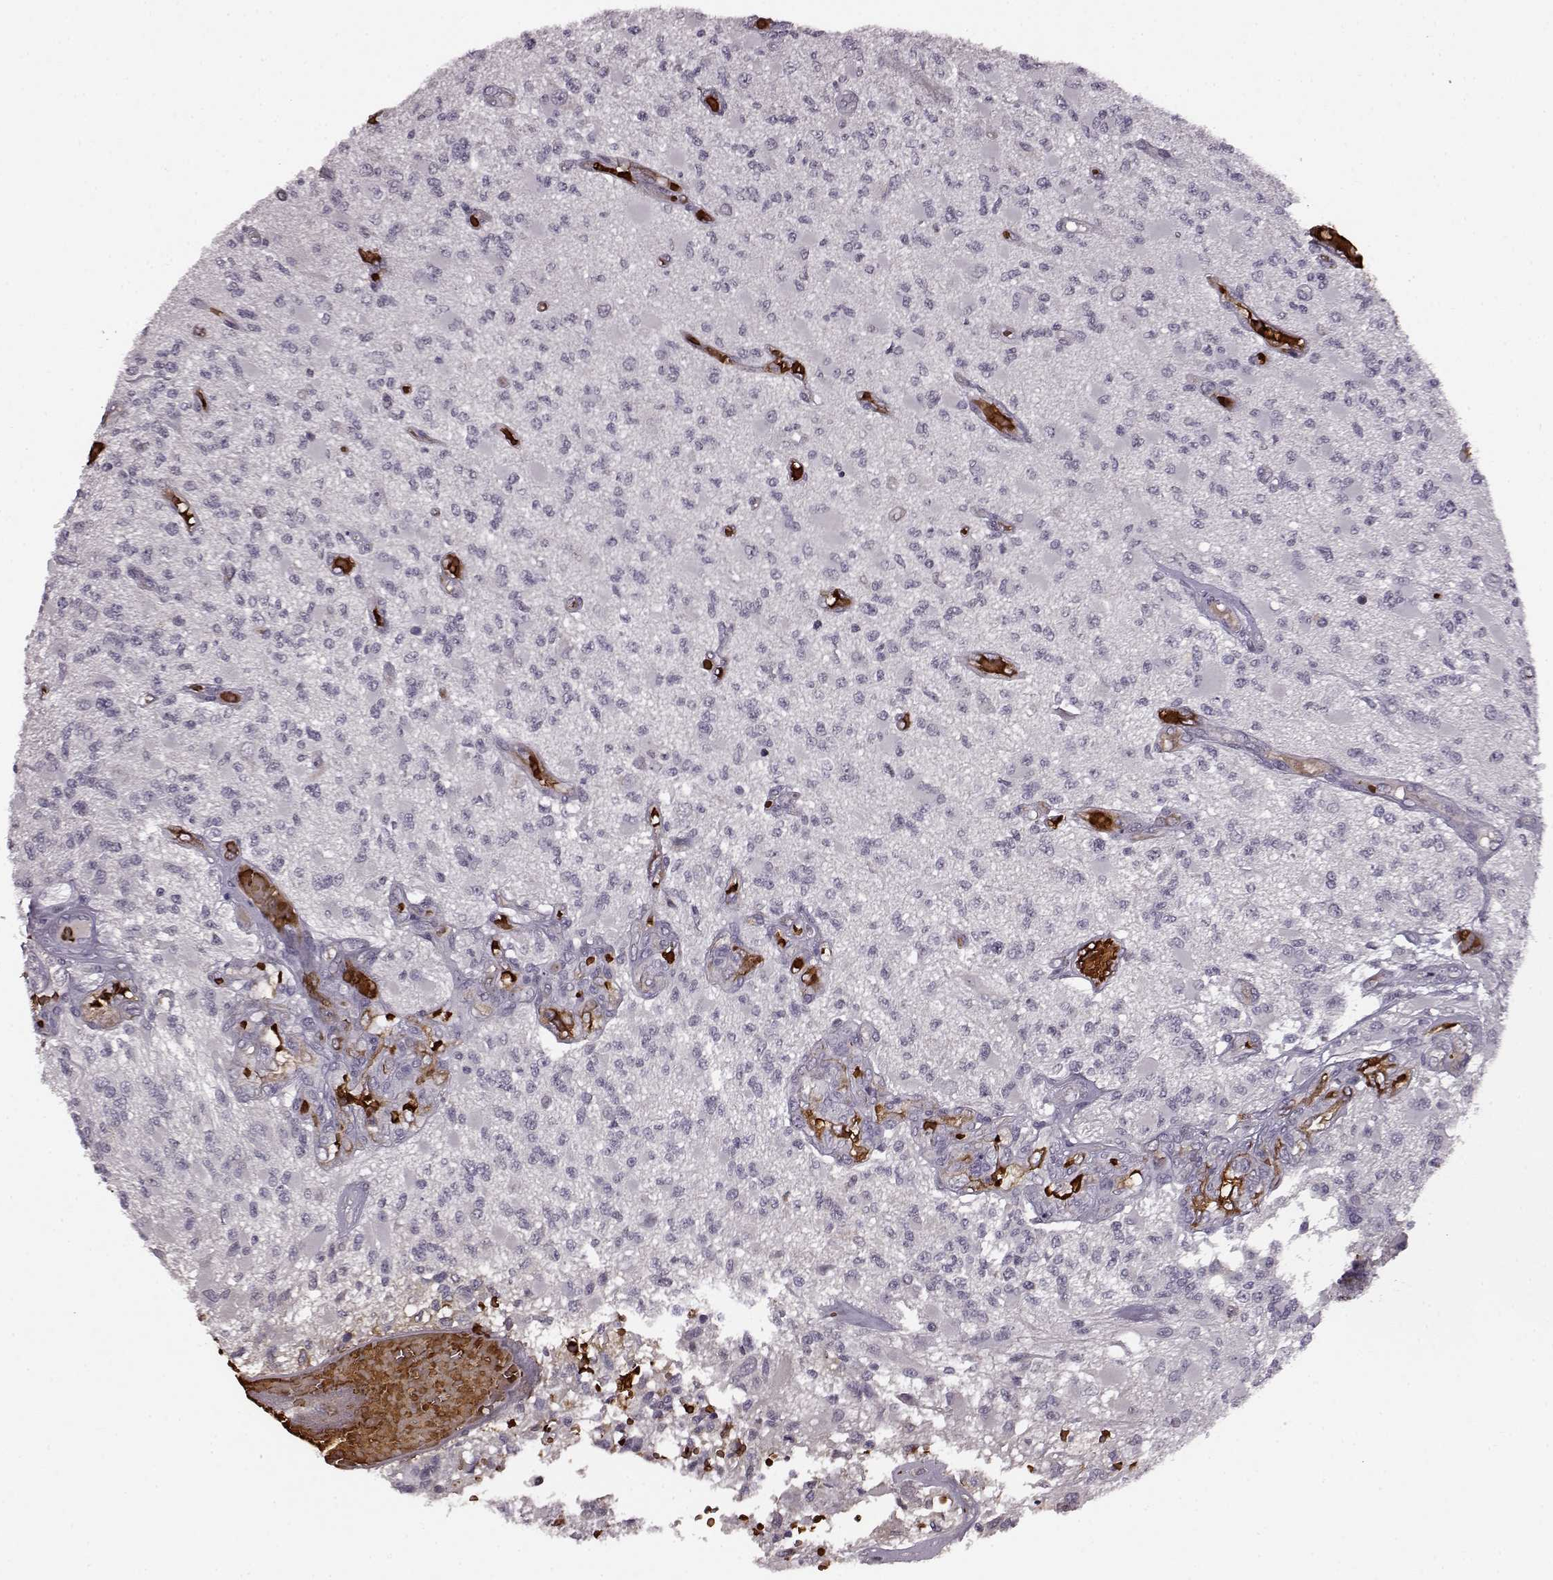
{"staining": {"intensity": "negative", "quantity": "none", "location": "none"}, "tissue": "glioma", "cell_type": "Tumor cells", "image_type": "cancer", "snomed": [{"axis": "morphology", "description": "Glioma, malignant, High grade"}, {"axis": "topography", "description": "Brain"}], "caption": "A high-resolution image shows IHC staining of high-grade glioma (malignant), which reveals no significant staining in tumor cells.", "gene": "PROP1", "patient": {"sex": "female", "age": 63}}